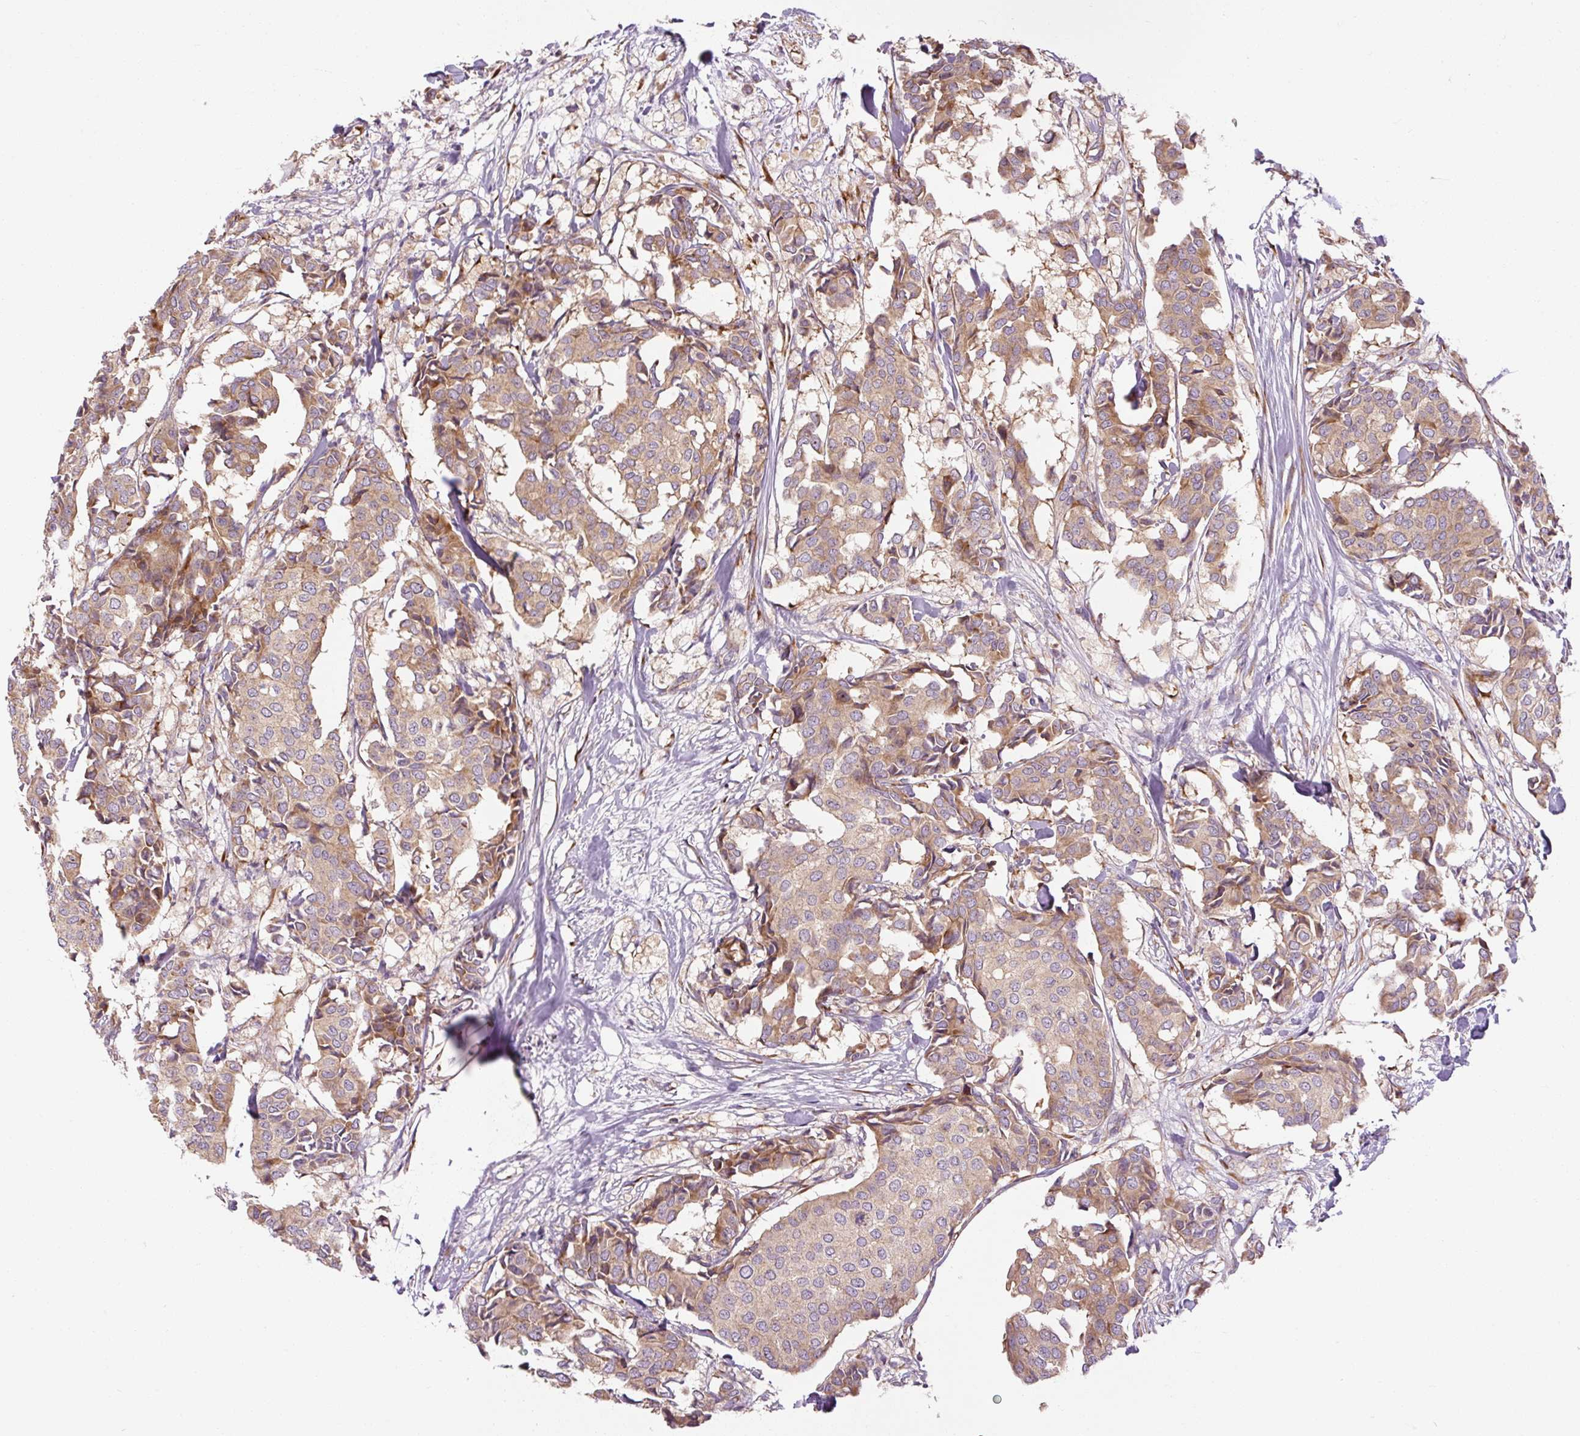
{"staining": {"intensity": "moderate", "quantity": "25%-75%", "location": "cytoplasmic/membranous"}, "tissue": "breast cancer", "cell_type": "Tumor cells", "image_type": "cancer", "snomed": [{"axis": "morphology", "description": "Duct carcinoma"}, {"axis": "topography", "description": "Breast"}], "caption": "A medium amount of moderate cytoplasmic/membranous staining is identified in about 25%-75% of tumor cells in breast infiltrating ductal carcinoma tissue. The protein is stained brown, and the nuclei are stained in blue (DAB (3,3'-diaminobenzidine) IHC with brightfield microscopy, high magnification).", "gene": "PRSS48", "patient": {"sex": "female", "age": 75}}